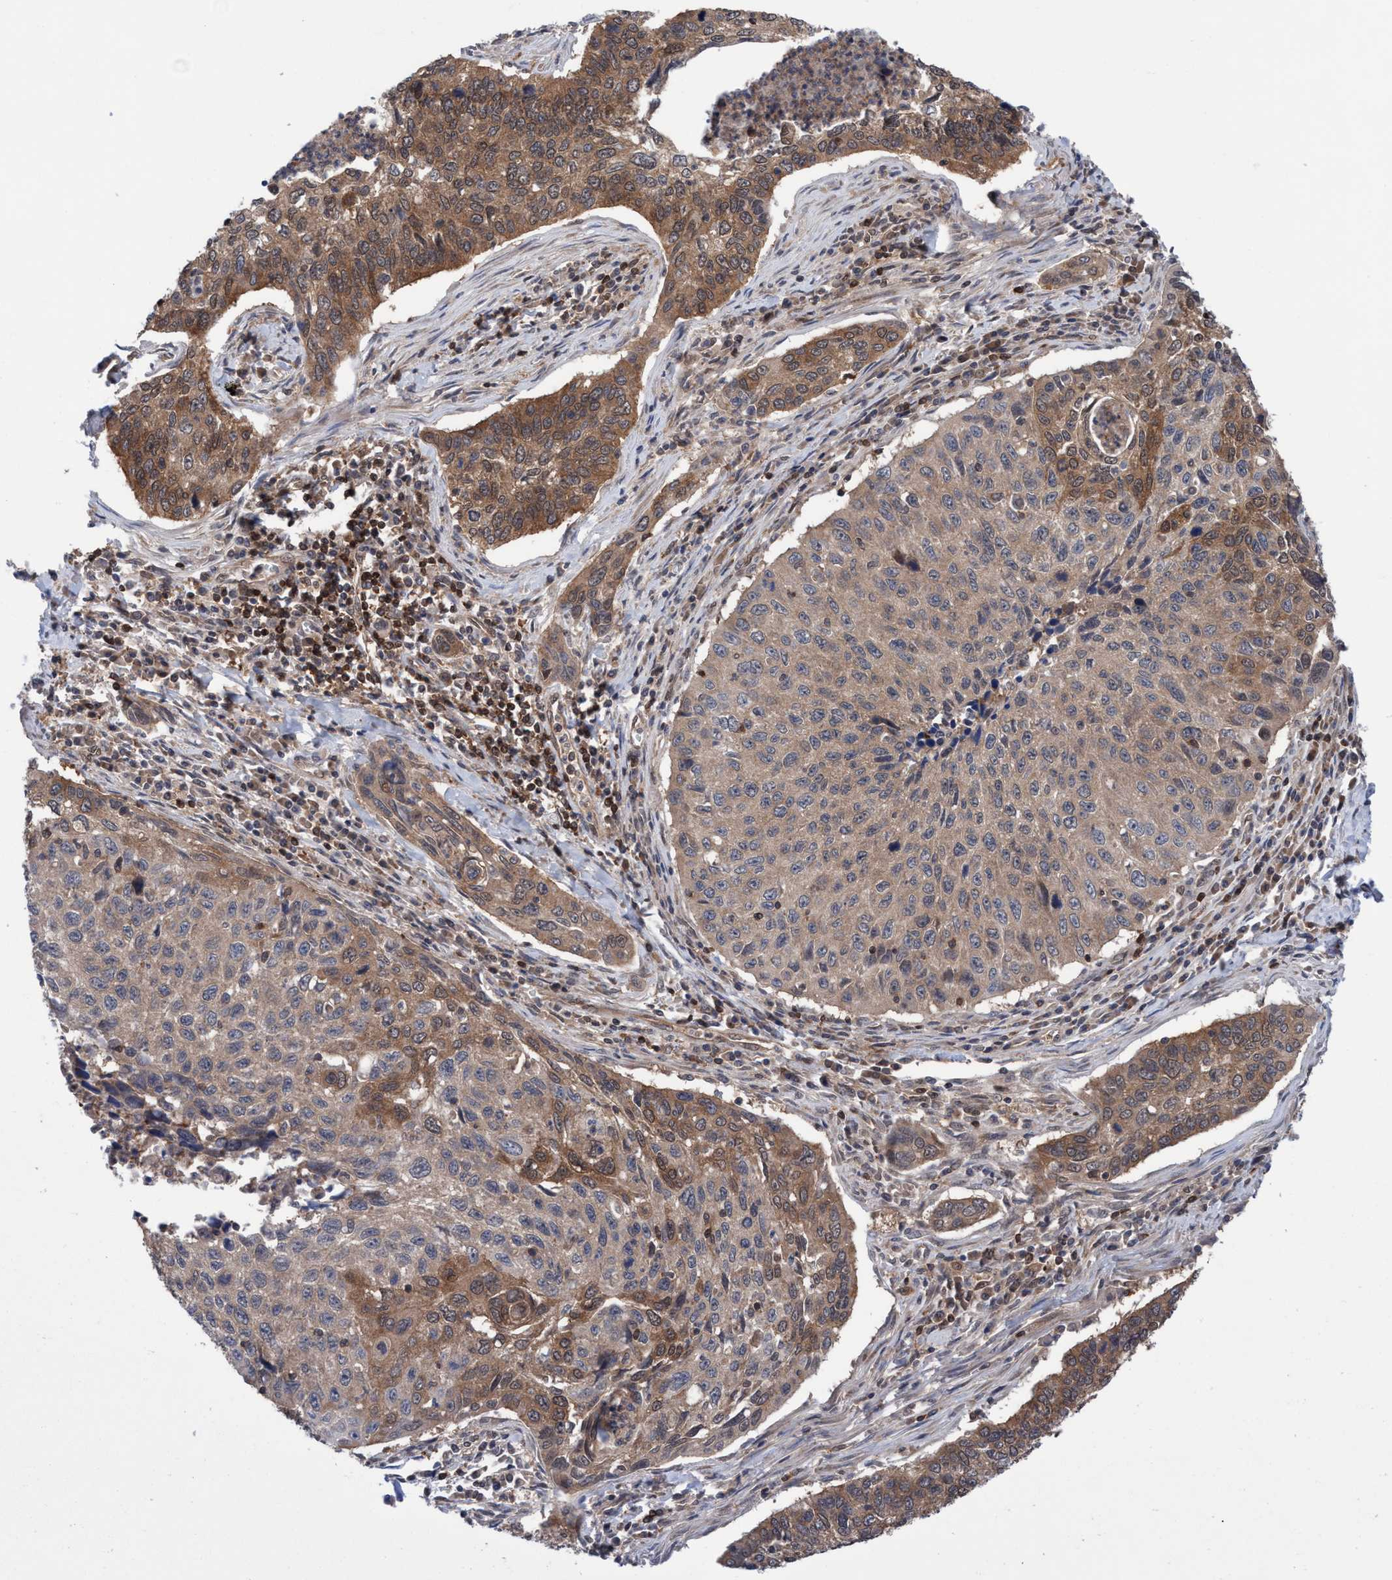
{"staining": {"intensity": "moderate", "quantity": ">75%", "location": "cytoplasmic/membranous"}, "tissue": "cervical cancer", "cell_type": "Tumor cells", "image_type": "cancer", "snomed": [{"axis": "morphology", "description": "Squamous cell carcinoma, NOS"}, {"axis": "topography", "description": "Cervix"}], "caption": "Cervical cancer (squamous cell carcinoma) stained with a protein marker reveals moderate staining in tumor cells.", "gene": "GLOD4", "patient": {"sex": "female", "age": 53}}